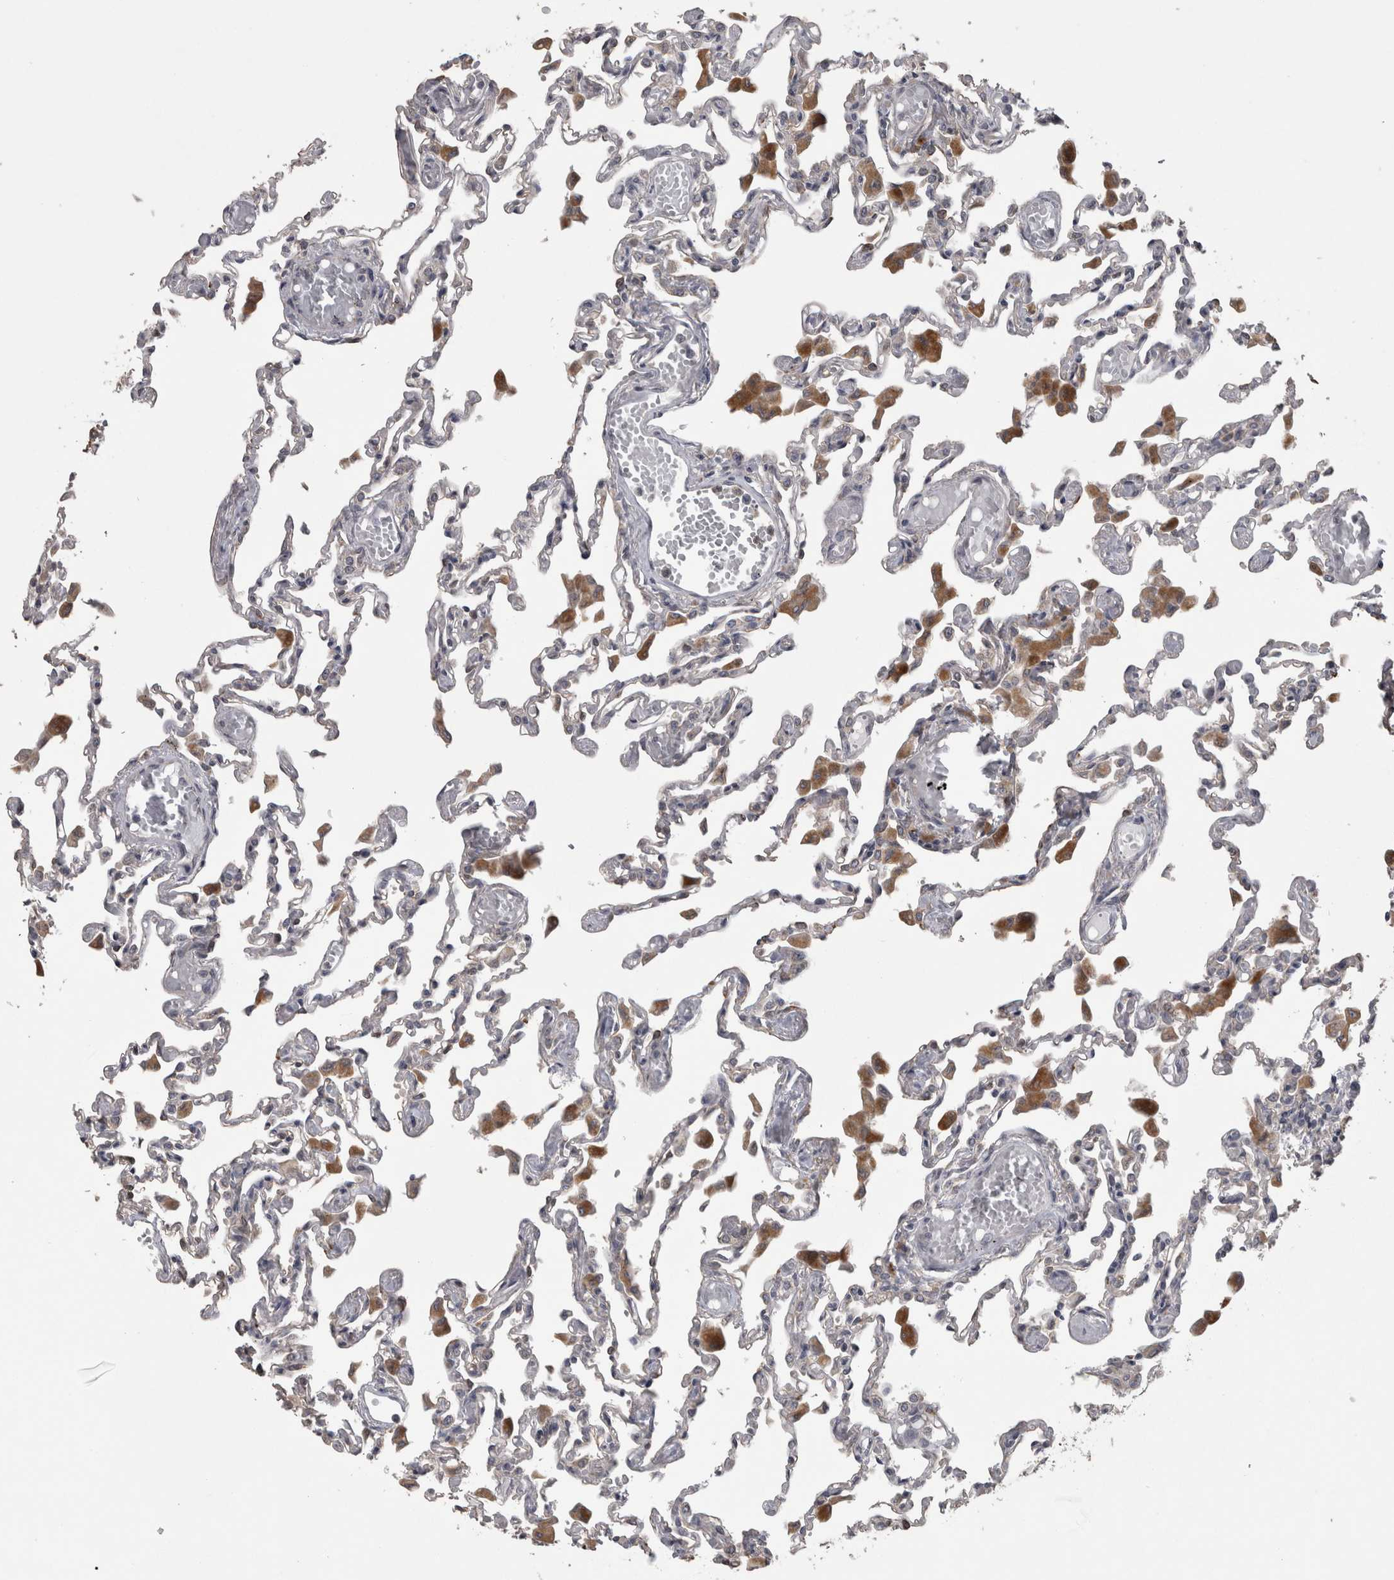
{"staining": {"intensity": "negative", "quantity": "none", "location": "none"}, "tissue": "lung", "cell_type": "Alveolar cells", "image_type": "normal", "snomed": [{"axis": "morphology", "description": "Normal tissue, NOS"}, {"axis": "topography", "description": "Bronchus"}, {"axis": "topography", "description": "Lung"}], "caption": "Photomicrograph shows no significant protein staining in alveolar cells of benign lung.", "gene": "RAB29", "patient": {"sex": "female", "age": 49}}